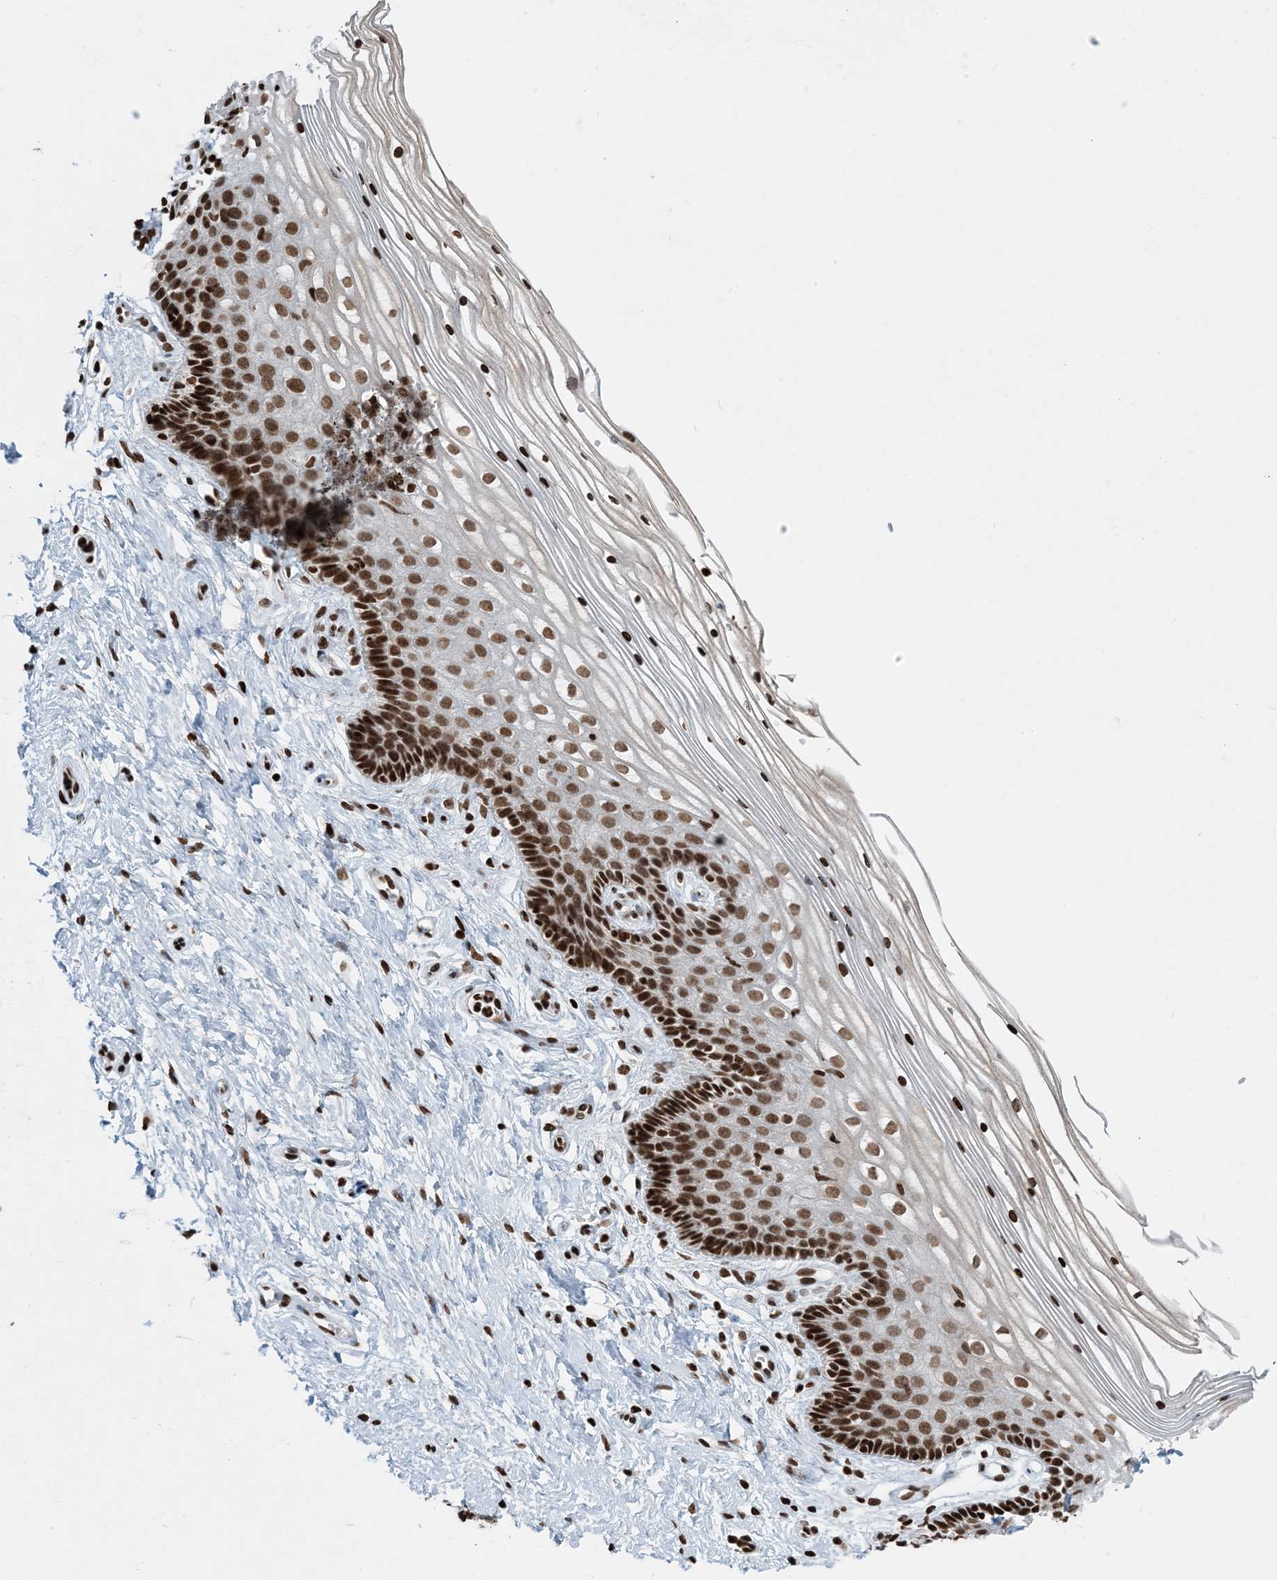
{"staining": {"intensity": "strong", "quantity": ">75%", "location": "nuclear"}, "tissue": "cervix", "cell_type": "Glandular cells", "image_type": "normal", "snomed": [{"axis": "morphology", "description": "Normal tissue, NOS"}, {"axis": "topography", "description": "Cervix"}], "caption": "This micrograph exhibits immunohistochemistry (IHC) staining of benign human cervix, with high strong nuclear positivity in about >75% of glandular cells.", "gene": "H3", "patient": {"sex": "female", "age": 33}}